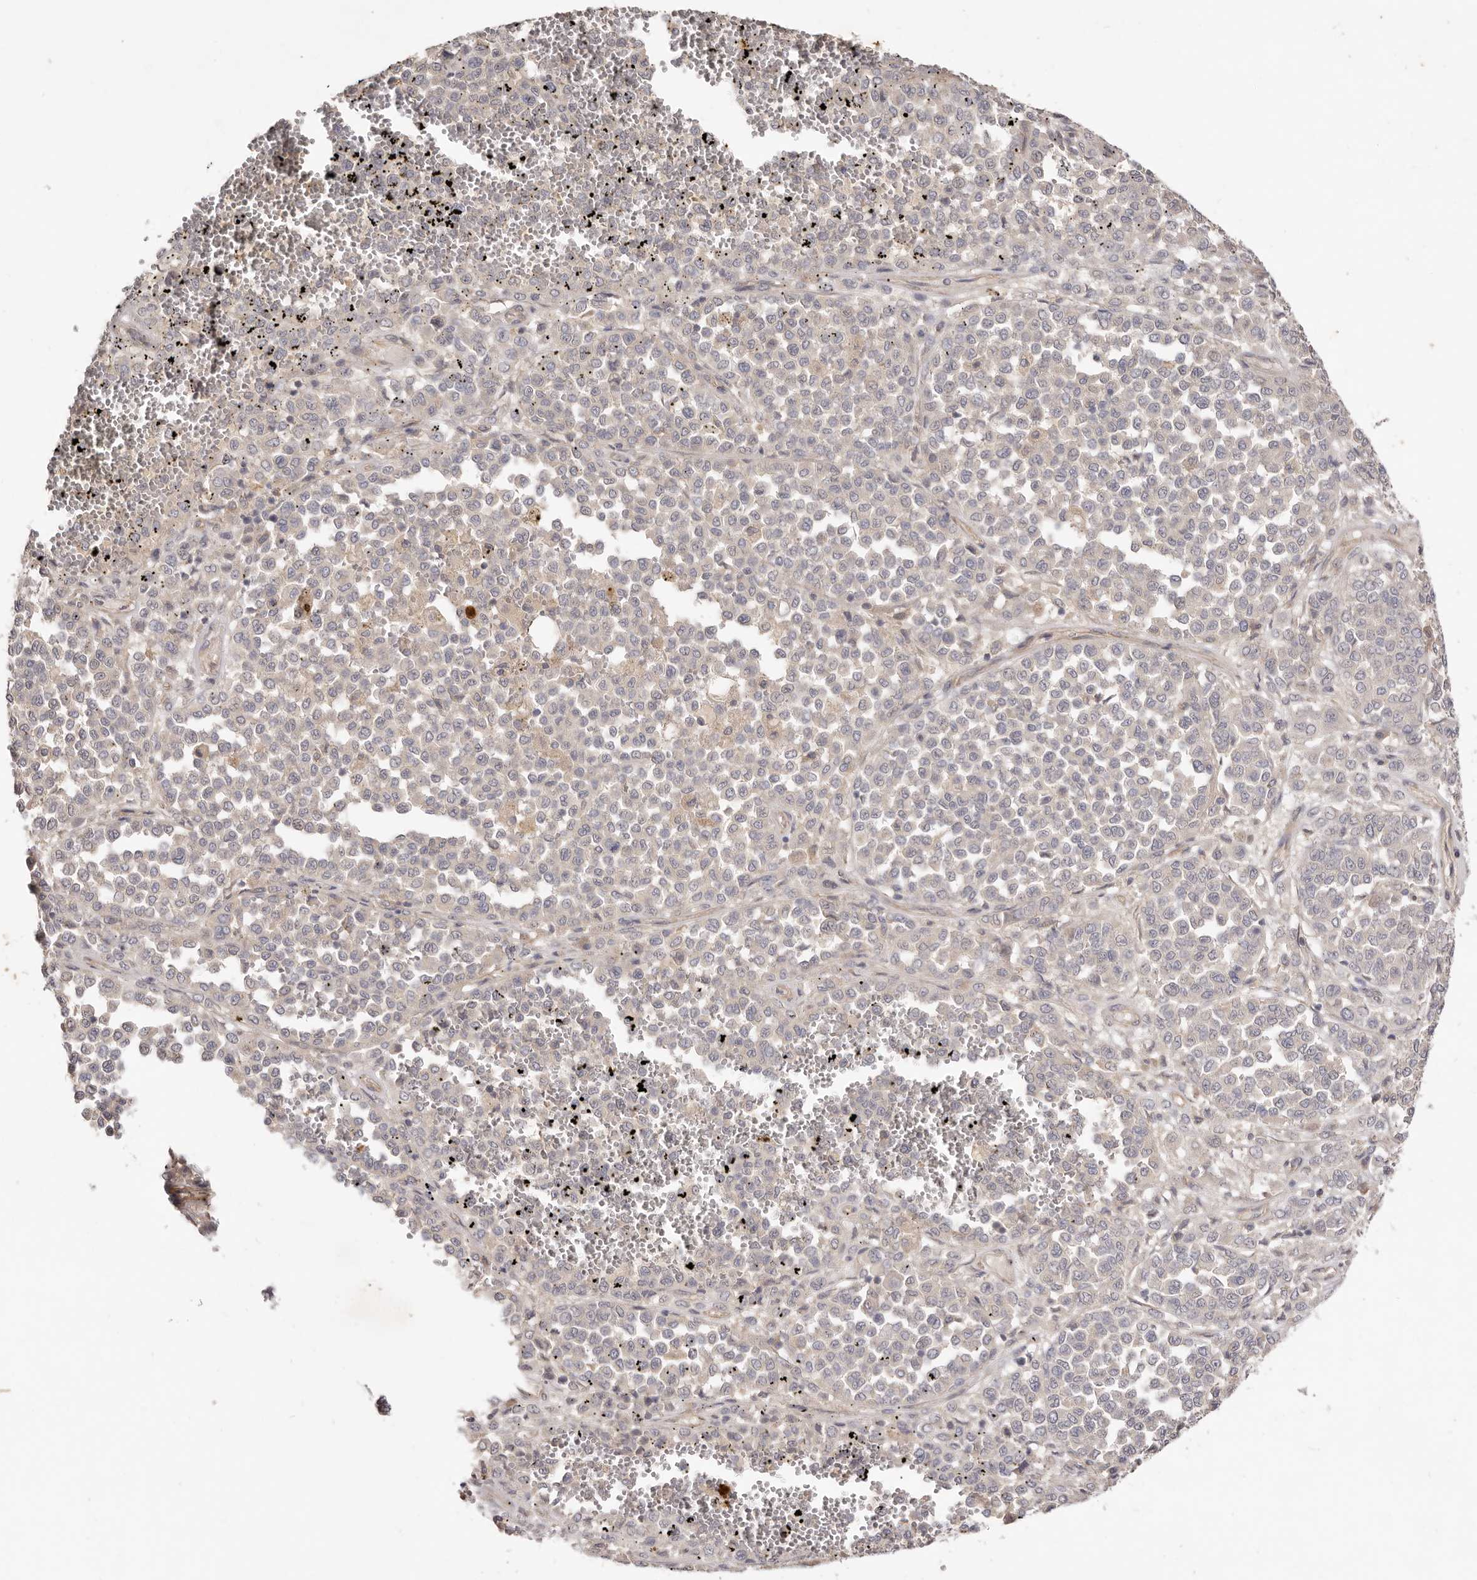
{"staining": {"intensity": "negative", "quantity": "none", "location": "none"}, "tissue": "melanoma", "cell_type": "Tumor cells", "image_type": "cancer", "snomed": [{"axis": "morphology", "description": "Malignant melanoma, Metastatic site"}, {"axis": "topography", "description": "Pancreas"}], "caption": "Immunohistochemistry (IHC) of human melanoma shows no staining in tumor cells.", "gene": "ADAMTS9", "patient": {"sex": "female", "age": 30}}